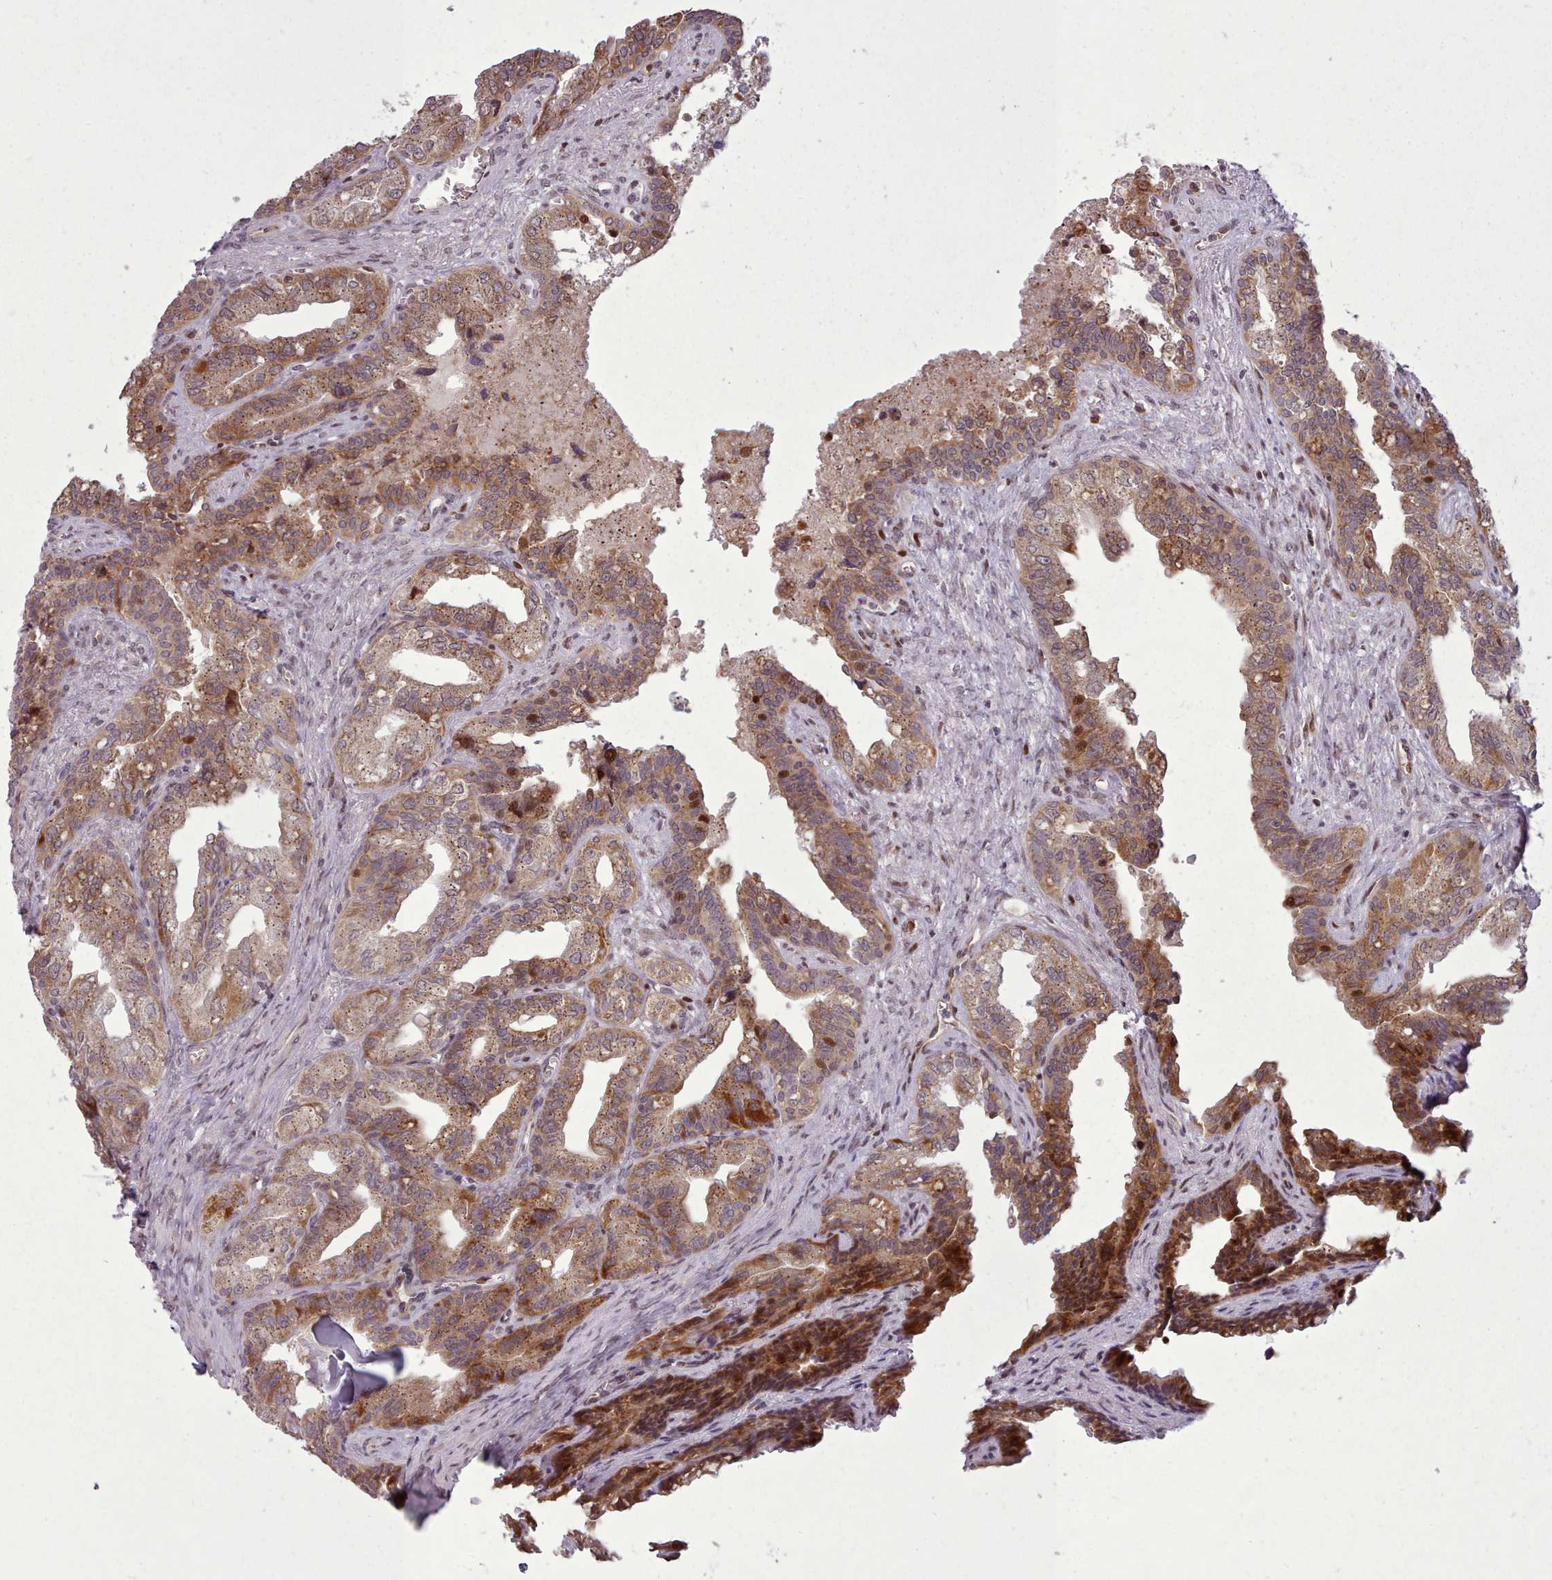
{"staining": {"intensity": "moderate", "quantity": "25%-75%", "location": "cytoplasmic/membranous"}, "tissue": "seminal vesicle", "cell_type": "Glandular cells", "image_type": "normal", "snomed": [{"axis": "morphology", "description": "Normal tissue, NOS"}, {"axis": "topography", "description": "Seminal veicle"}], "caption": "Immunohistochemical staining of normal human seminal vesicle exhibits 25%-75% levels of moderate cytoplasmic/membranous protein staining in about 25%-75% of glandular cells.", "gene": "LGALS9B", "patient": {"sex": "male", "age": 67}}